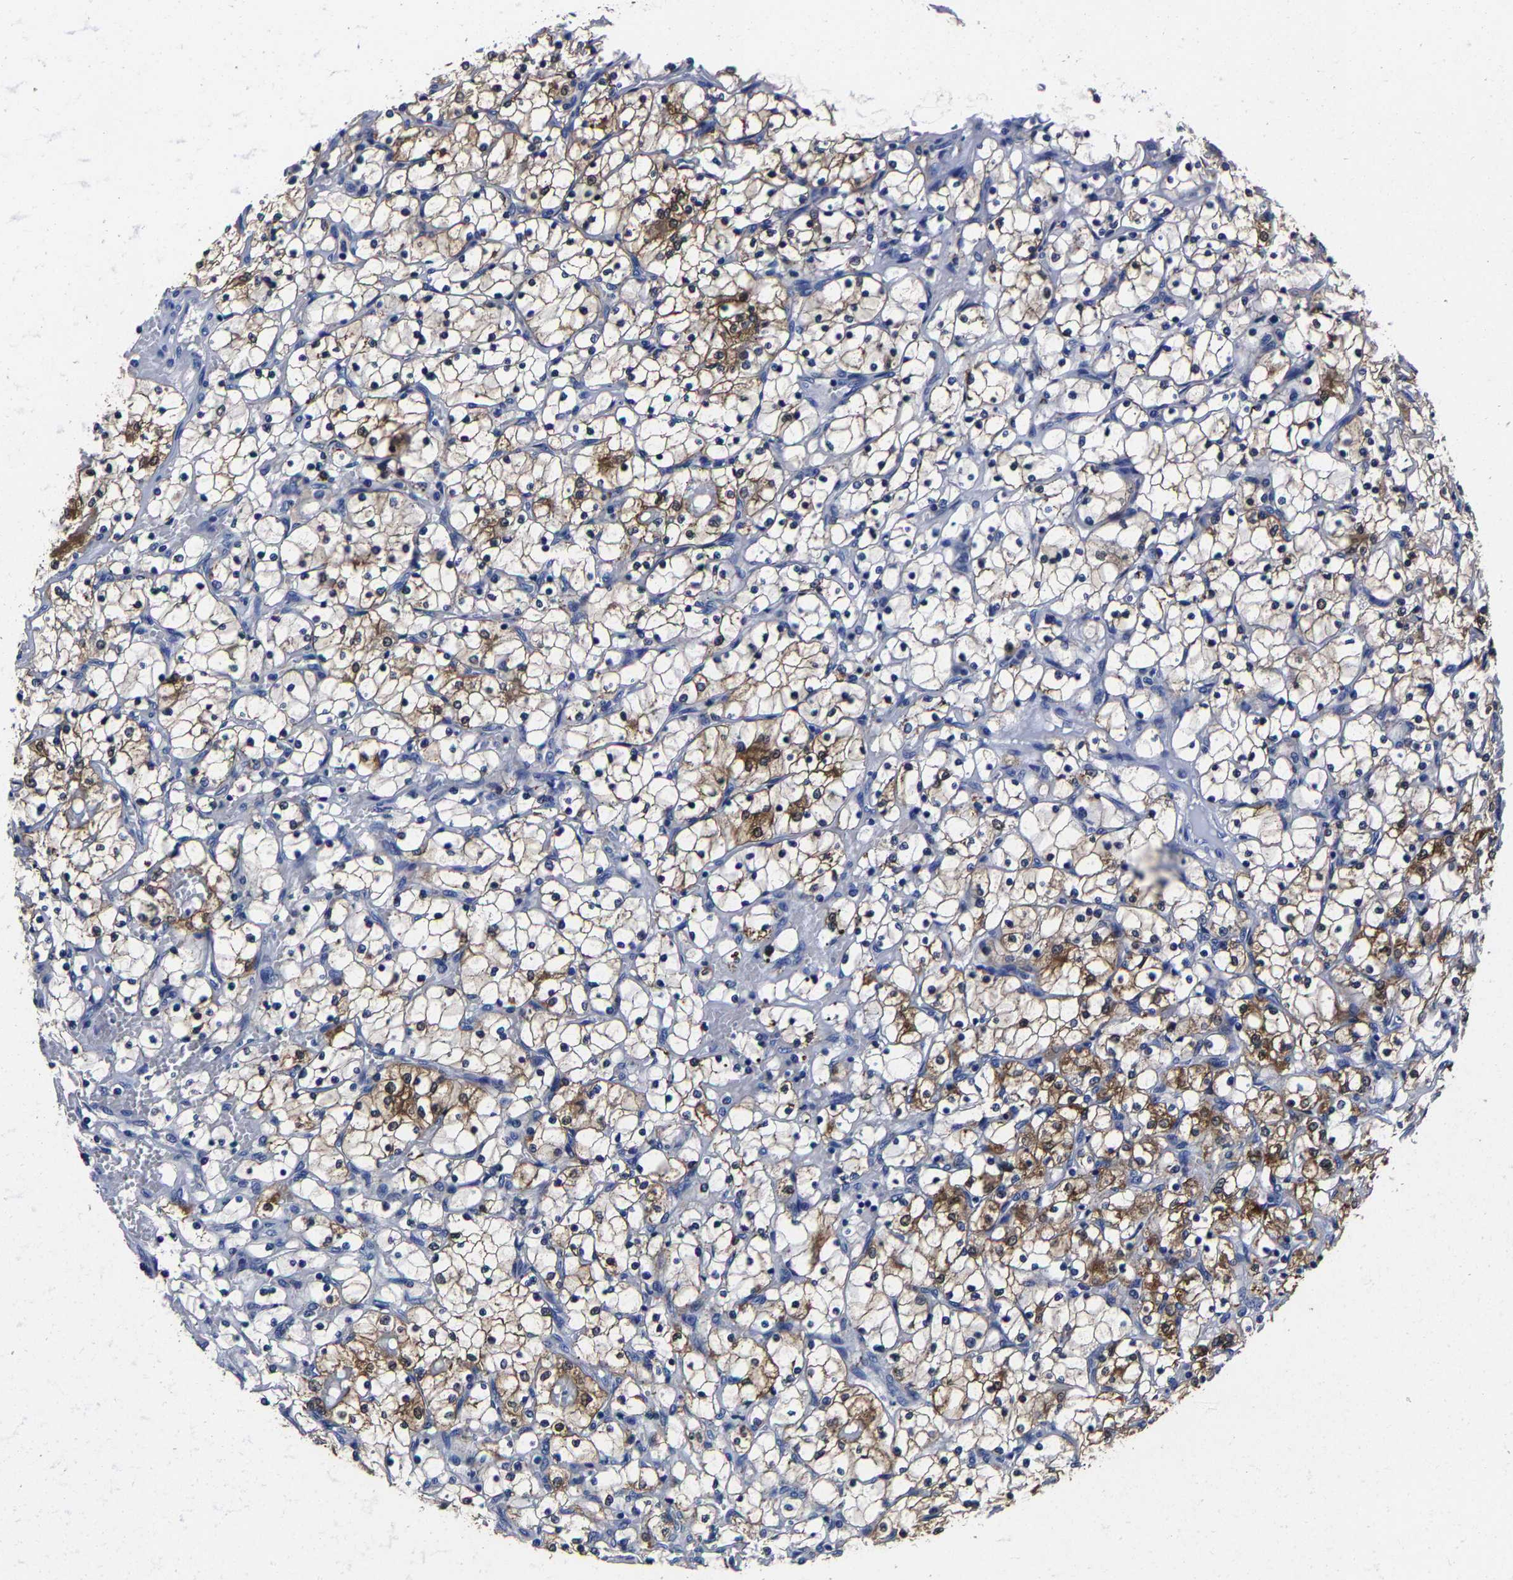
{"staining": {"intensity": "moderate", "quantity": "<25%", "location": "cytoplasmic/membranous"}, "tissue": "renal cancer", "cell_type": "Tumor cells", "image_type": "cancer", "snomed": [{"axis": "morphology", "description": "Adenocarcinoma, NOS"}, {"axis": "topography", "description": "Kidney"}], "caption": "Renal cancer stained with immunohistochemistry exhibits moderate cytoplasmic/membranous positivity in approximately <25% of tumor cells.", "gene": "PSPH", "patient": {"sex": "female", "age": 69}}